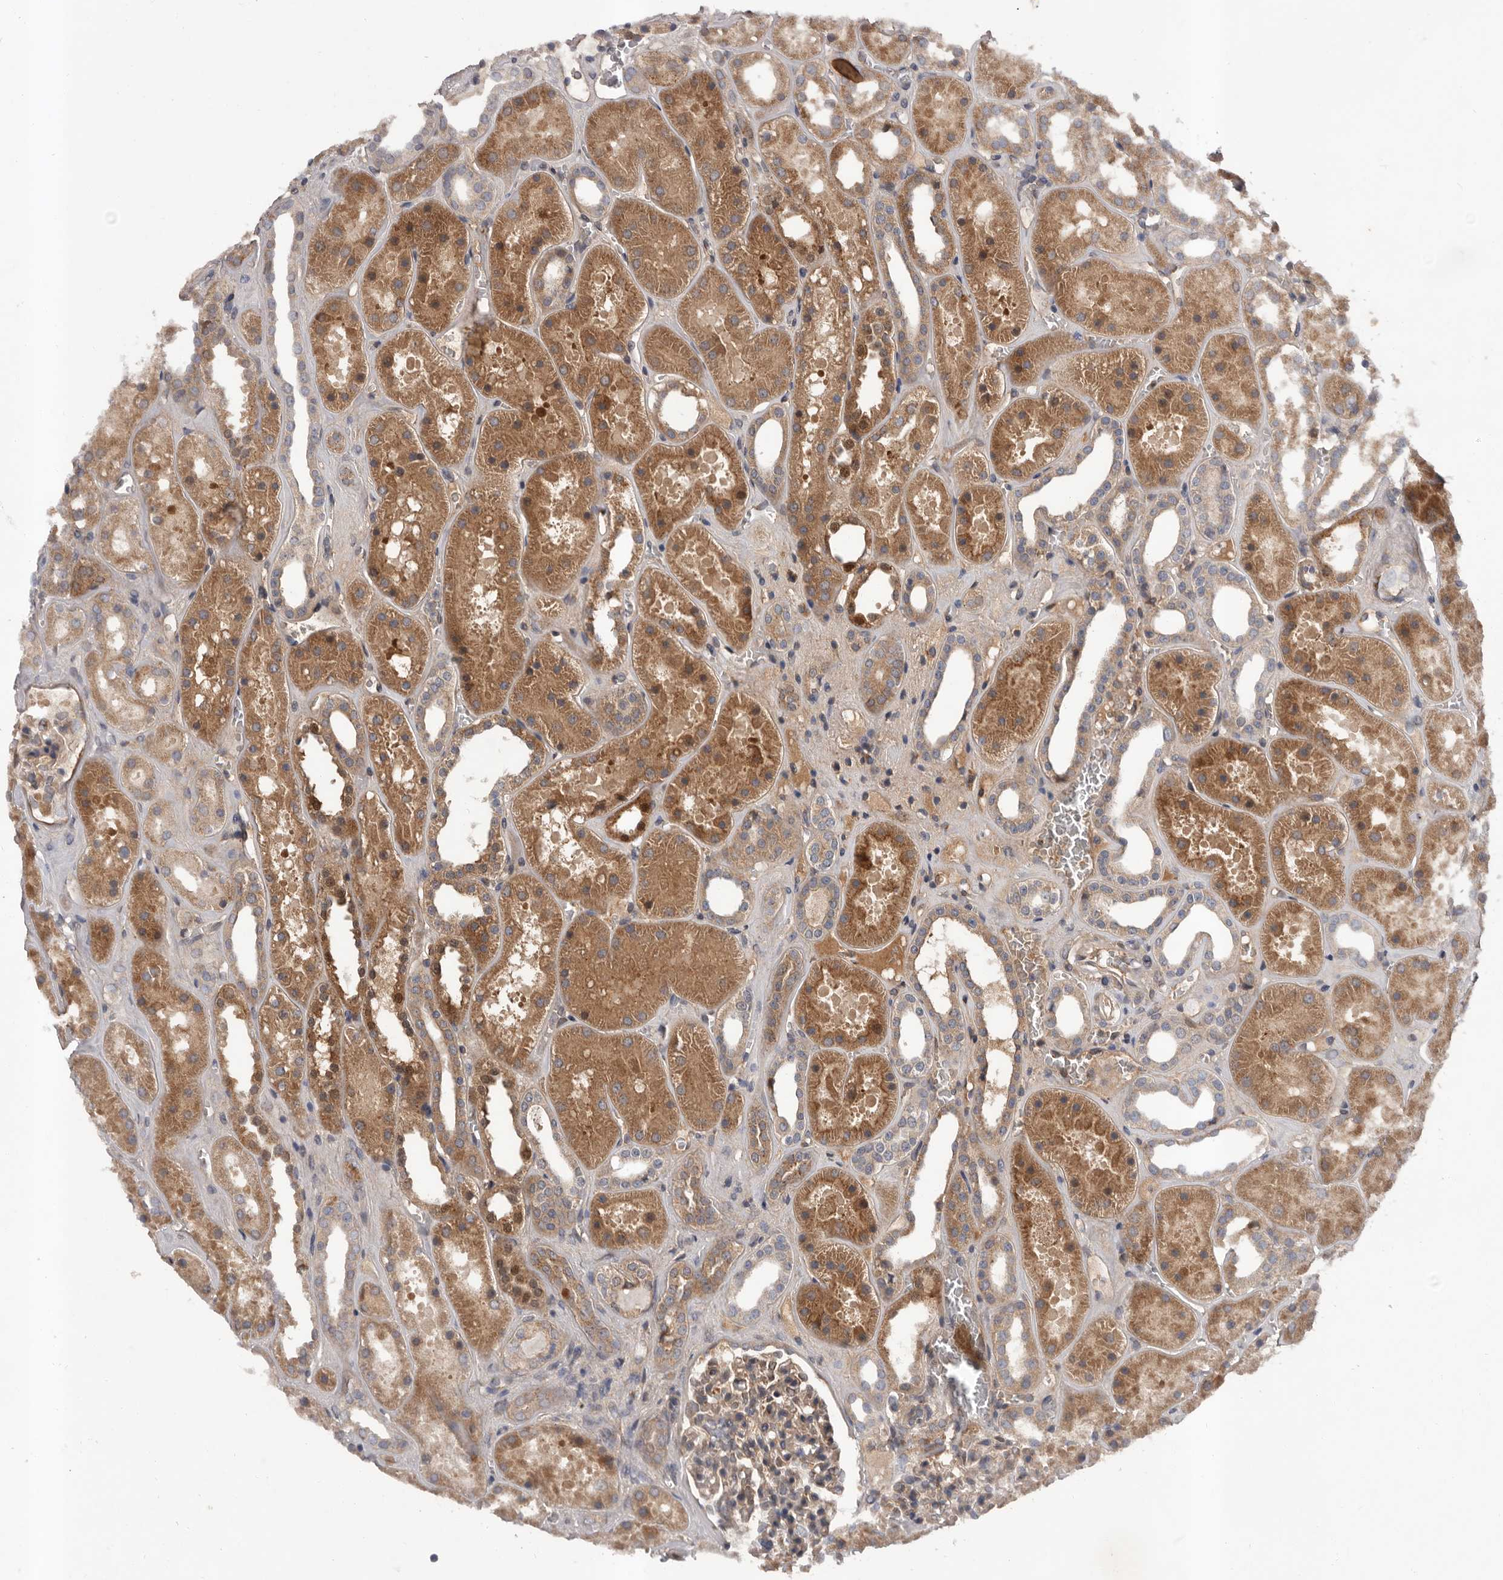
{"staining": {"intensity": "moderate", "quantity": "25%-75%", "location": "cytoplasmic/membranous"}, "tissue": "kidney", "cell_type": "Cells in glomeruli", "image_type": "normal", "snomed": [{"axis": "morphology", "description": "Normal tissue, NOS"}, {"axis": "topography", "description": "Kidney"}], "caption": "A high-resolution image shows immunohistochemistry (IHC) staining of unremarkable kidney, which reveals moderate cytoplasmic/membranous positivity in about 25%-75% of cells in glomeruli. (brown staining indicates protein expression, while blue staining denotes nuclei).", "gene": "PRKD1", "patient": {"sex": "female", "age": 41}}